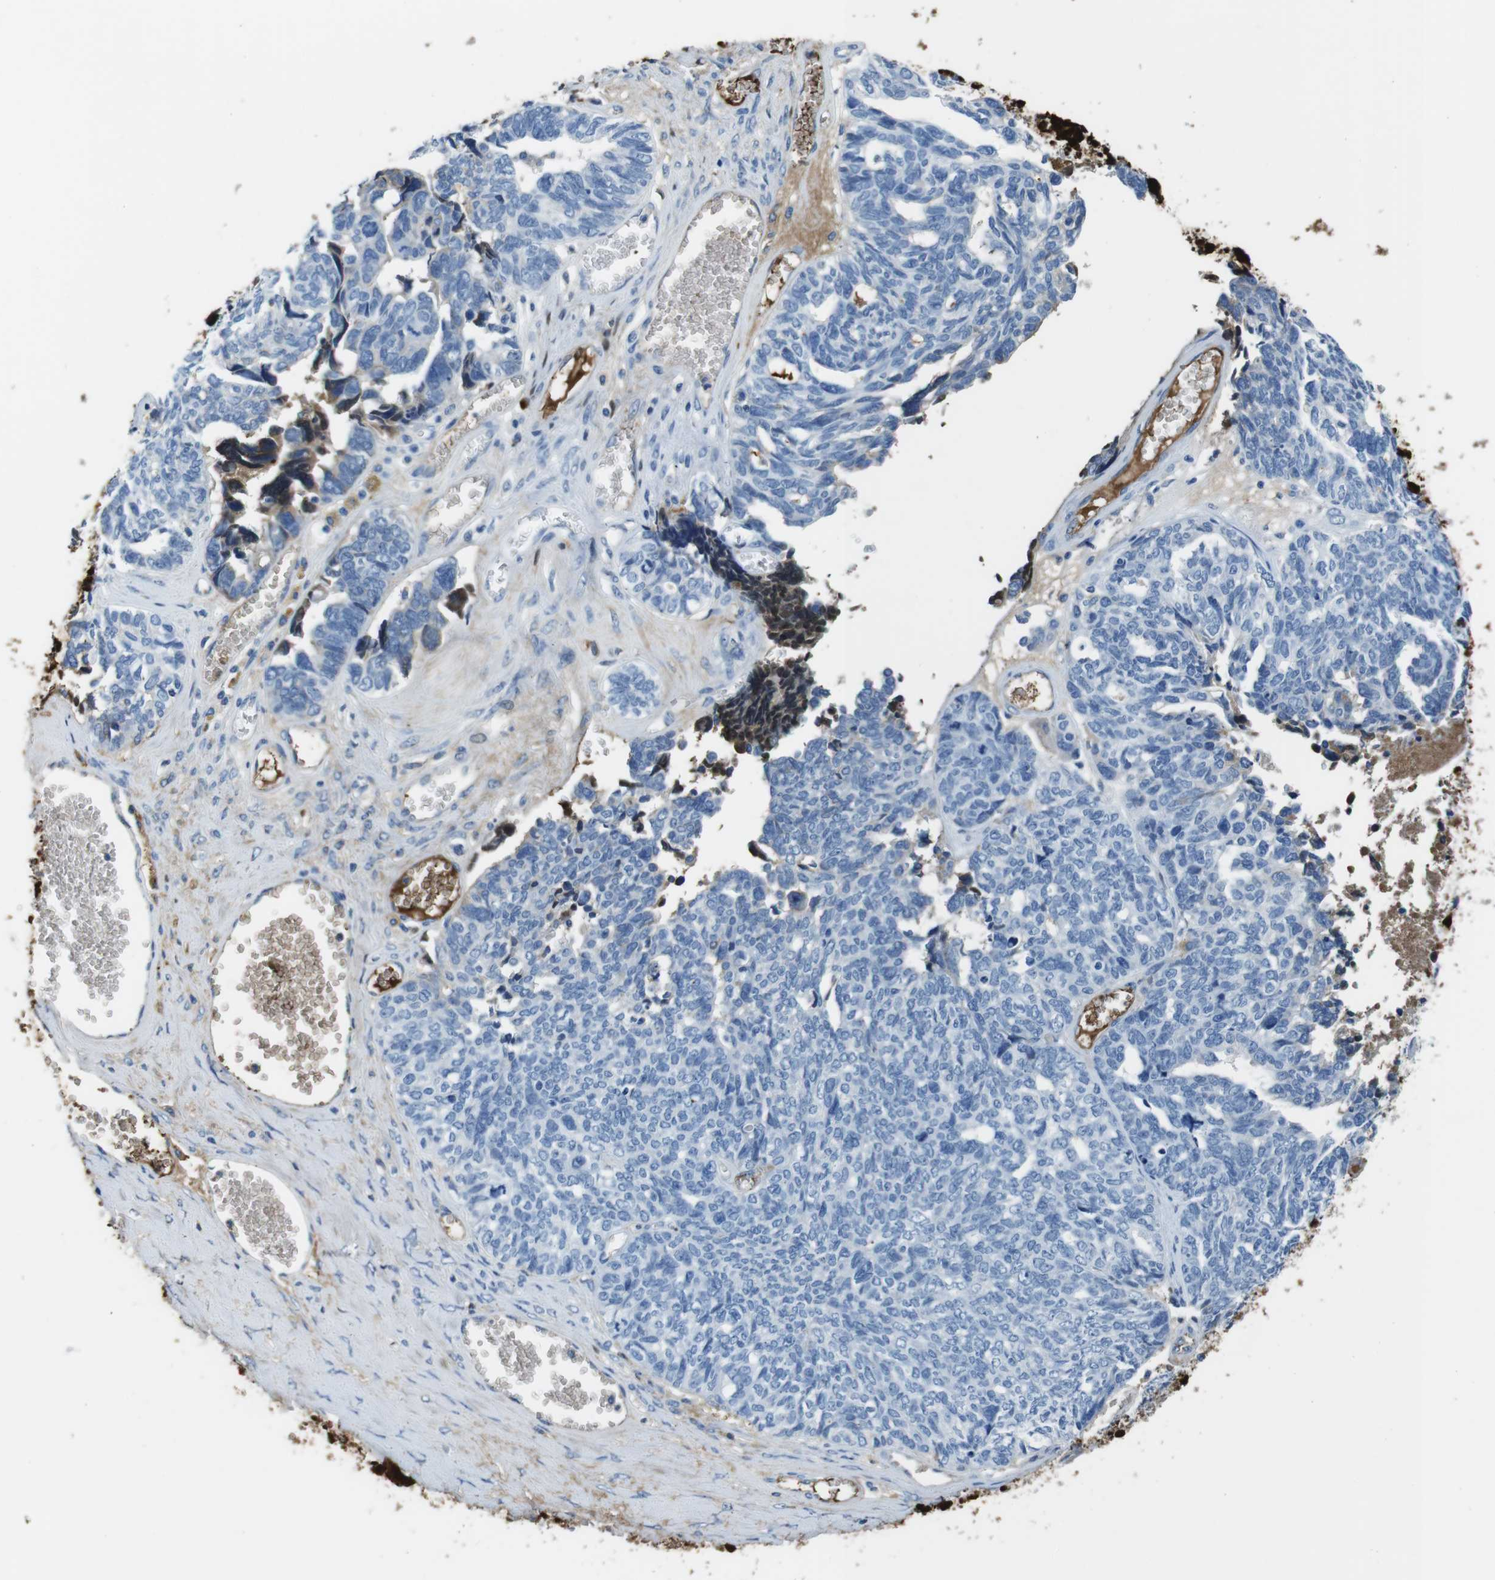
{"staining": {"intensity": "negative", "quantity": "none", "location": "none"}, "tissue": "ovarian cancer", "cell_type": "Tumor cells", "image_type": "cancer", "snomed": [{"axis": "morphology", "description": "Cystadenocarcinoma, serous, NOS"}, {"axis": "topography", "description": "Ovary"}], "caption": "Tumor cells show no significant staining in ovarian cancer.", "gene": "IGKC", "patient": {"sex": "female", "age": 79}}